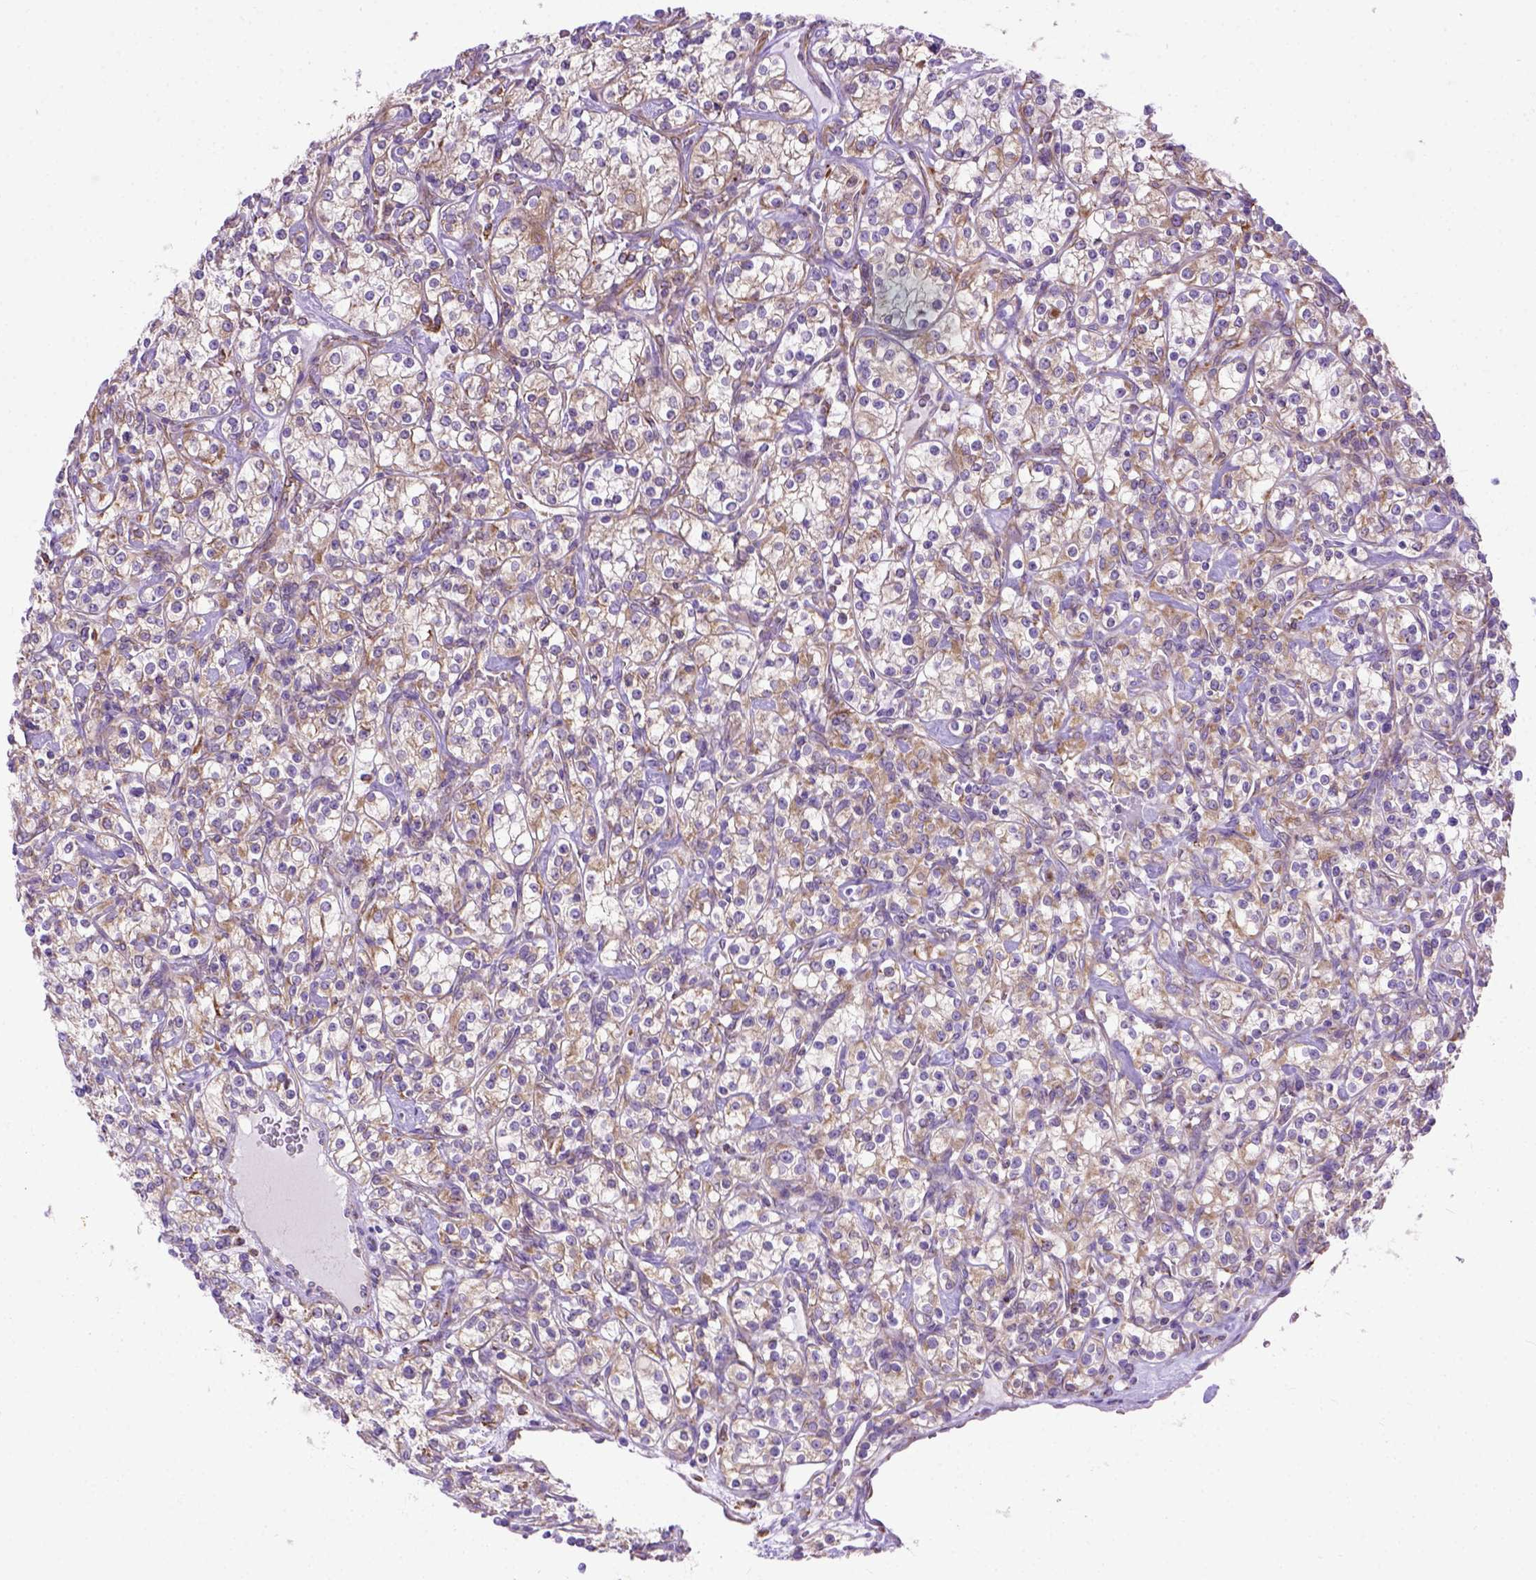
{"staining": {"intensity": "moderate", "quantity": ">75%", "location": "cytoplasmic/membranous"}, "tissue": "renal cancer", "cell_type": "Tumor cells", "image_type": "cancer", "snomed": [{"axis": "morphology", "description": "Adenocarcinoma, NOS"}, {"axis": "topography", "description": "Kidney"}], "caption": "Renal cancer was stained to show a protein in brown. There is medium levels of moderate cytoplasmic/membranous expression in approximately >75% of tumor cells. The staining is performed using DAB (3,3'-diaminobenzidine) brown chromogen to label protein expression. The nuclei are counter-stained blue using hematoxylin.", "gene": "PLK4", "patient": {"sex": "male", "age": 77}}